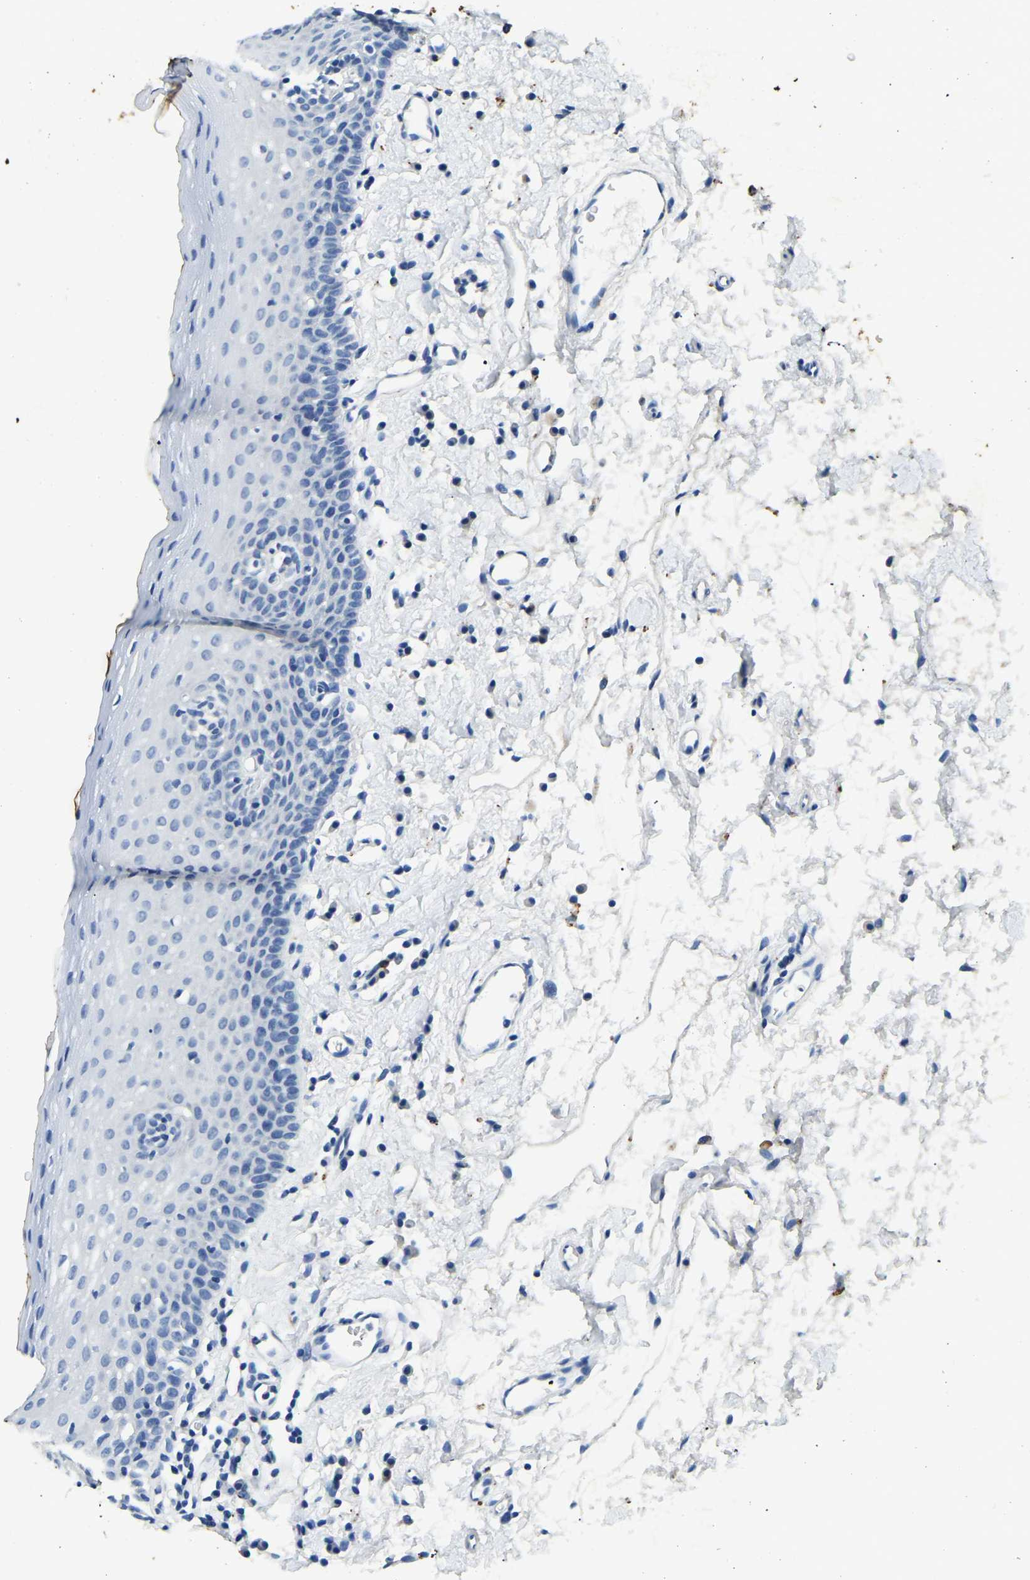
{"staining": {"intensity": "negative", "quantity": "none", "location": "none"}, "tissue": "oral mucosa", "cell_type": "Squamous epithelial cells", "image_type": "normal", "snomed": [{"axis": "morphology", "description": "Normal tissue, NOS"}, {"axis": "topography", "description": "Oral tissue"}], "caption": "This is an IHC image of benign human oral mucosa. There is no staining in squamous epithelial cells.", "gene": "UBN2", "patient": {"sex": "male", "age": 66}}